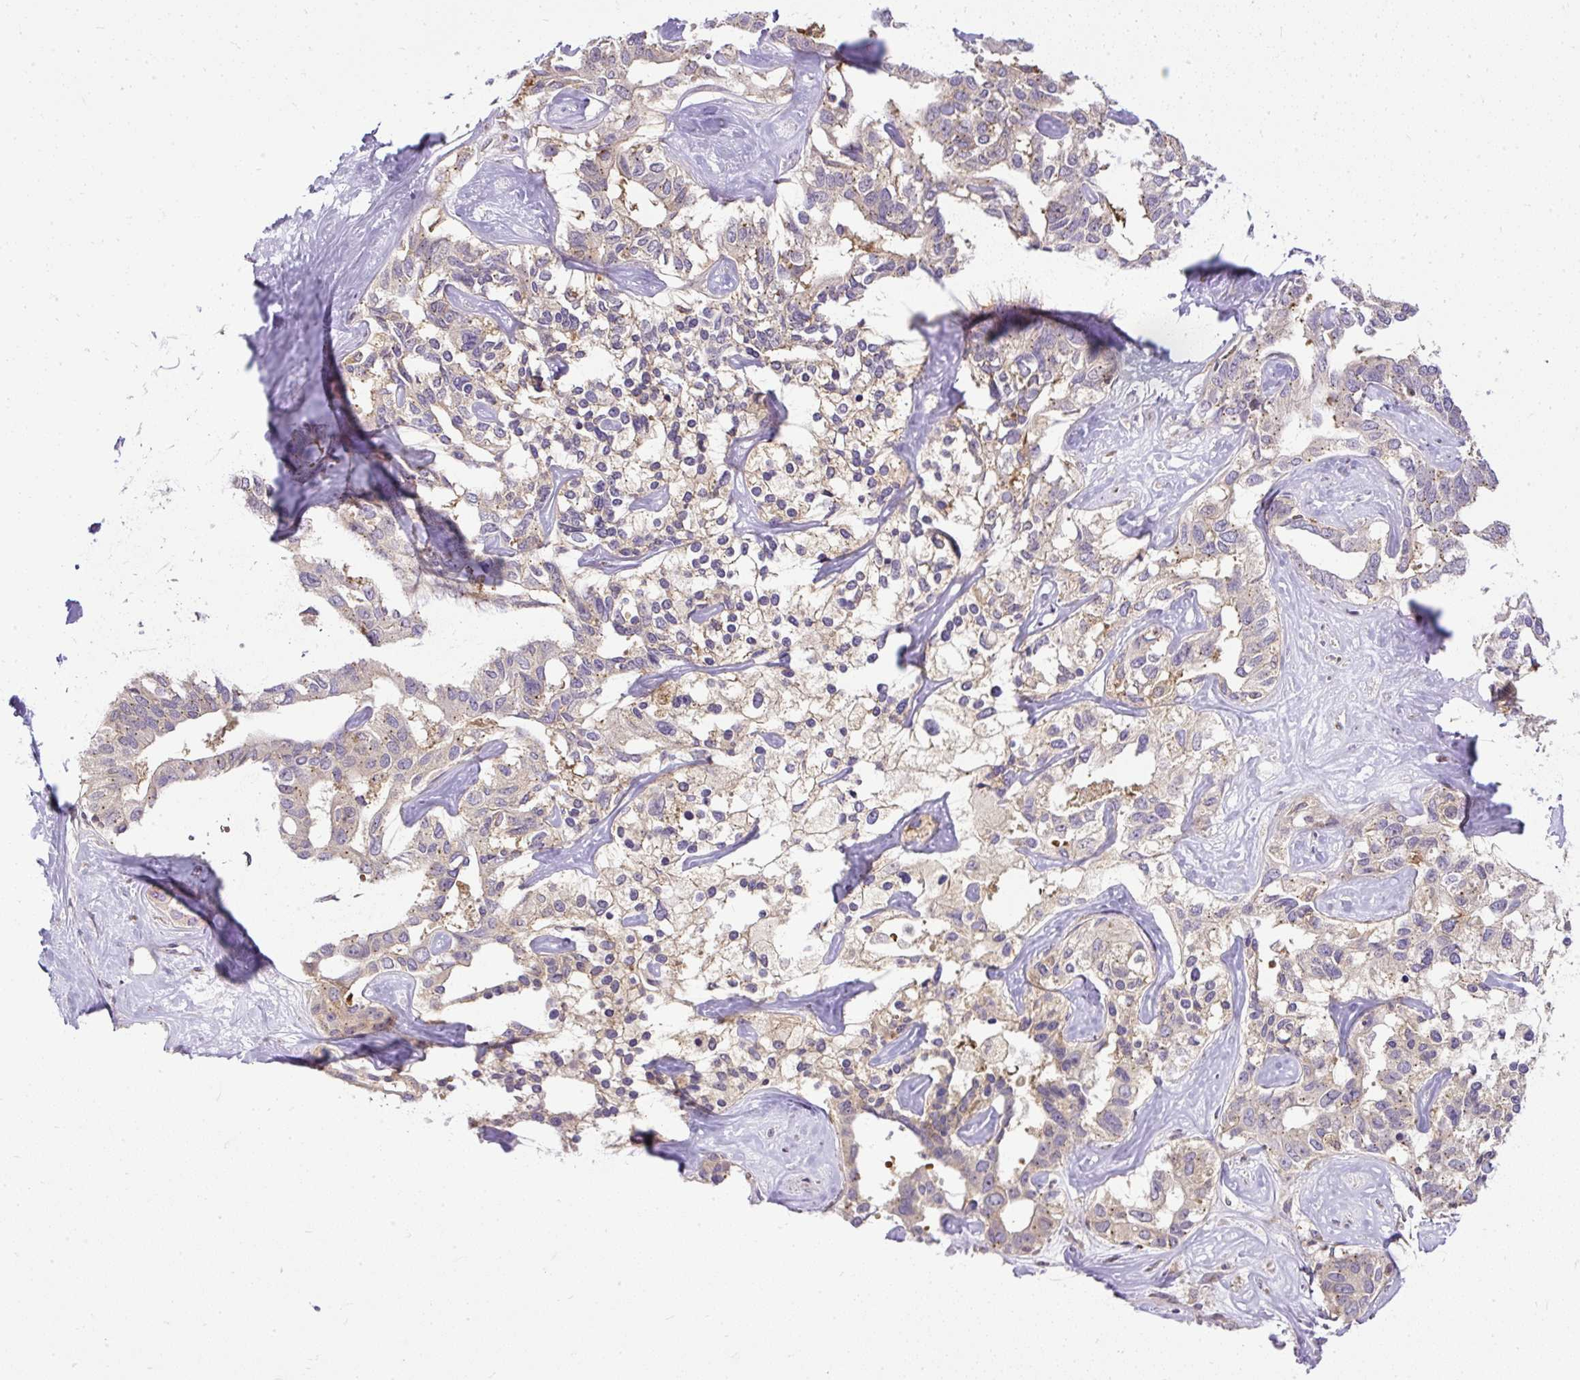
{"staining": {"intensity": "weak", "quantity": "<25%", "location": "cytoplasmic/membranous"}, "tissue": "liver cancer", "cell_type": "Tumor cells", "image_type": "cancer", "snomed": [{"axis": "morphology", "description": "Cholangiocarcinoma"}, {"axis": "topography", "description": "Liver"}], "caption": "There is no significant staining in tumor cells of liver cancer (cholangiocarcinoma).", "gene": "SMC4", "patient": {"sex": "male", "age": 59}}